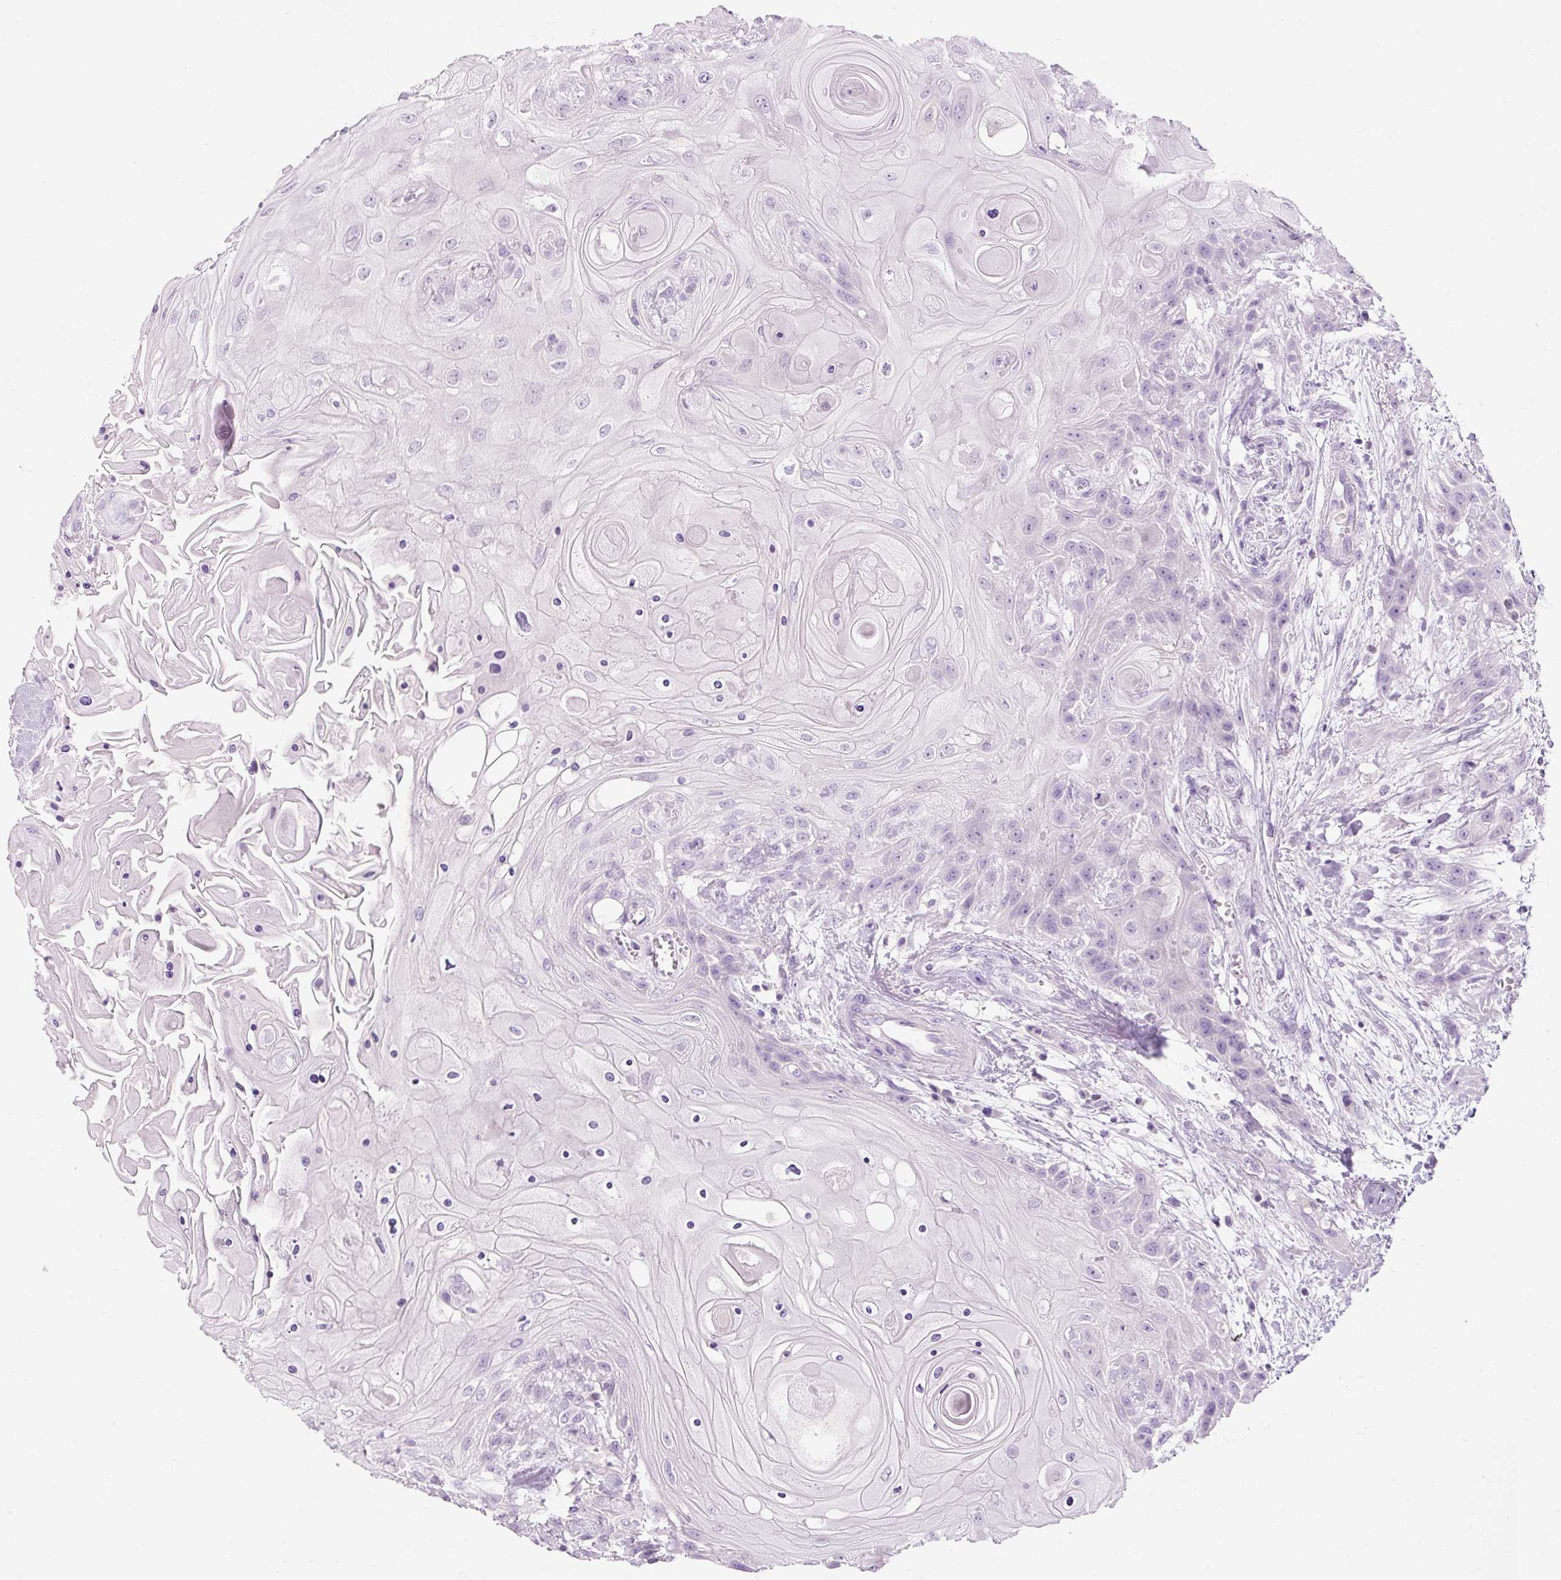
{"staining": {"intensity": "negative", "quantity": "none", "location": "none"}, "tissue": "head and neck cancer", "cell_type": "Tumor cells", "image_type": "cancer", "snomed": [{"axis": "morphology", "description": "Squamous cell carcinoma, NOS"}, {"axis": "topography", "description": "Head-Neck"}], "caption": "This is an immunohistochemistry (IHC) histopathology image of squamous cell carcinoma (head and neck). There is no positivity in tumor cells.", "gene": "TIGD2", "patient": {"sex": "female", "age": 43}}